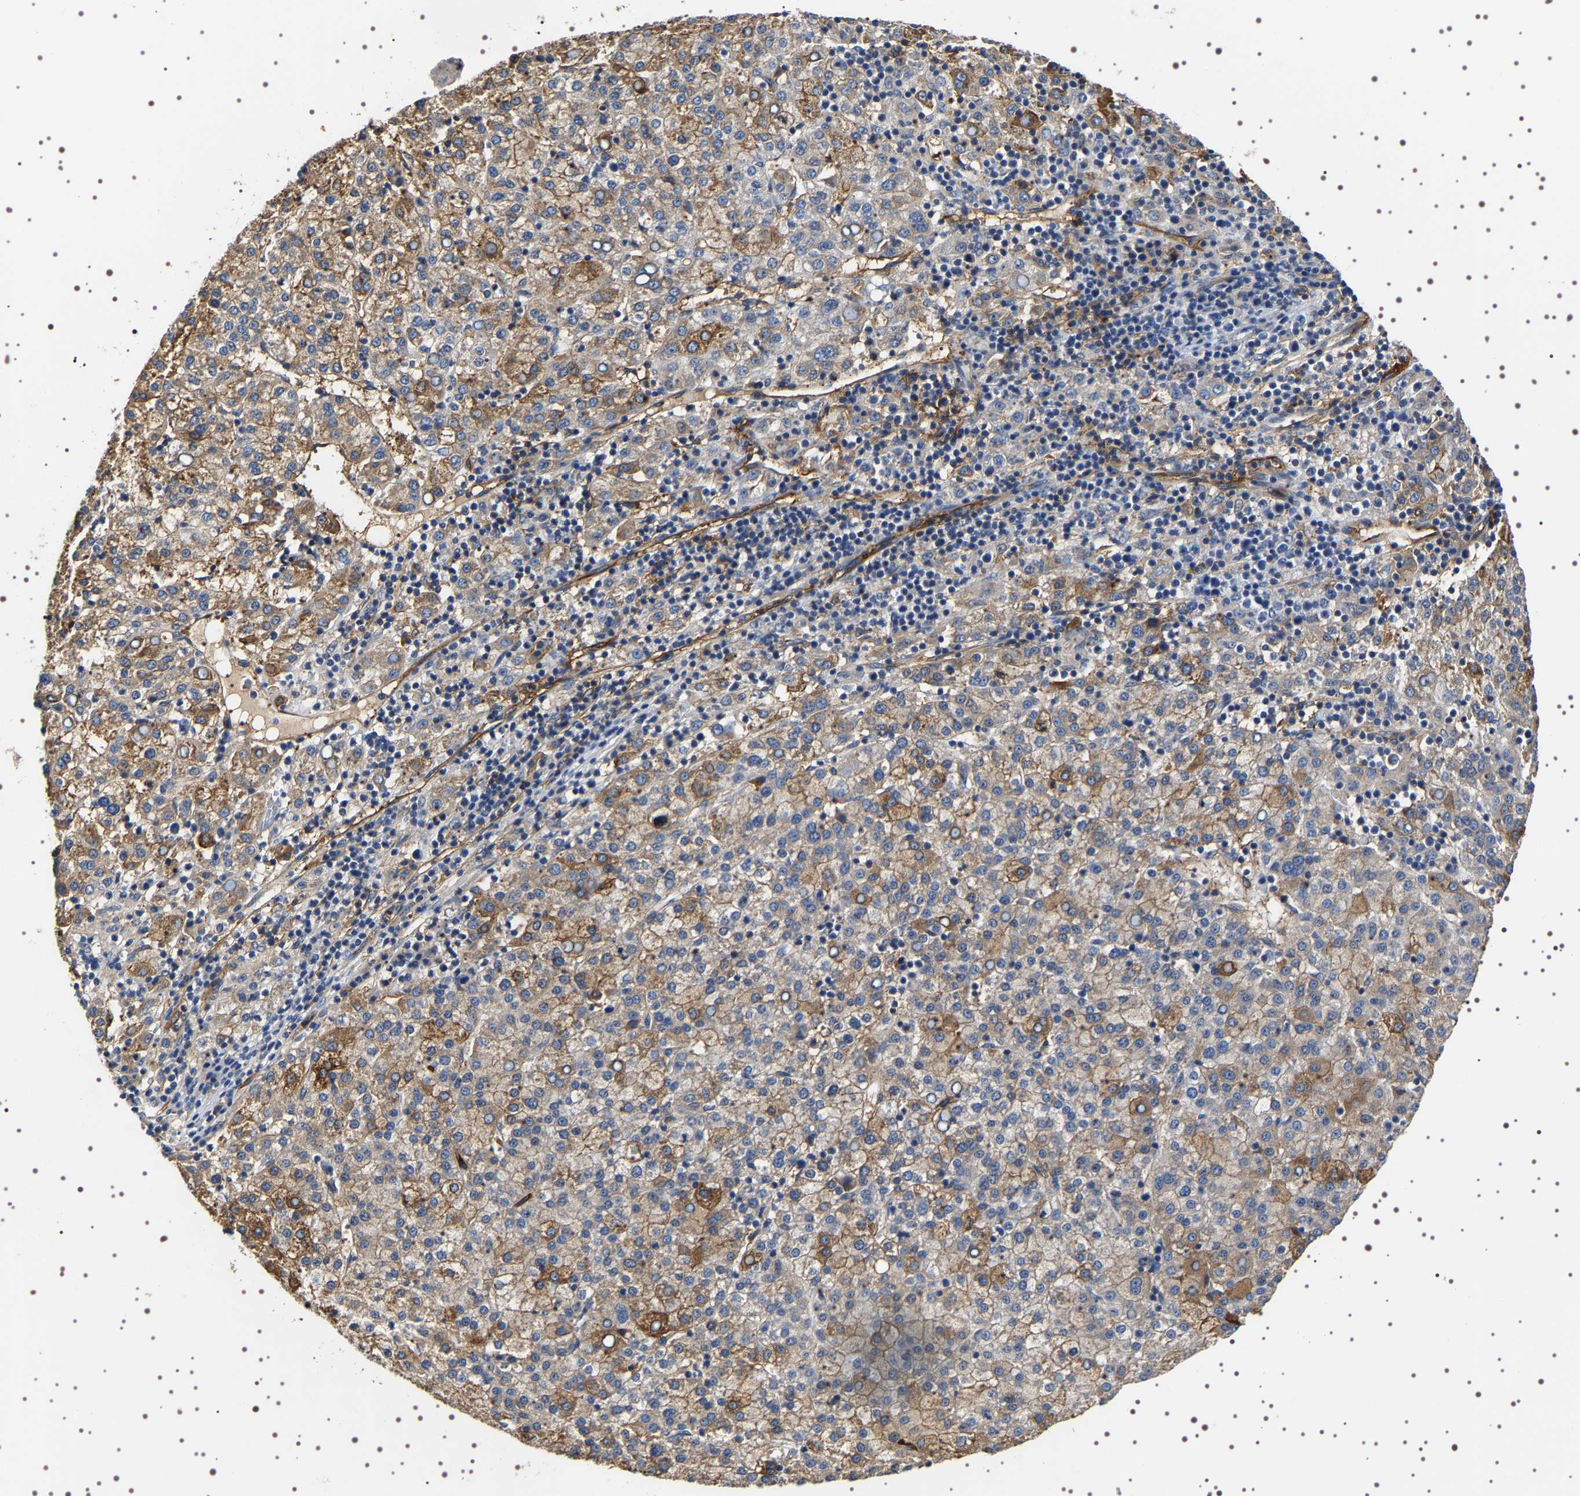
{"staining": {"intensity": "moderate", "quantity": "25%-75%", "location": "cytoplasmic/membranous"}, "tissue": "liver cancer", "cell_type": "Tumor cells", "image_type": "cancer", "snomed": [{"axis": "morphology", "description": "Carcinoma, Hepatocellular, NOS"}, {"axis": "topography", "description": "Liver"}], "caption": "The immunohistochemical stain shows moderate cytoplasmic/membranous positivity in tumor cells of liver hepatocellular carcinoma tissue.", "gene": "ALPL", "patient": {"sex": "female", "age": 58}}